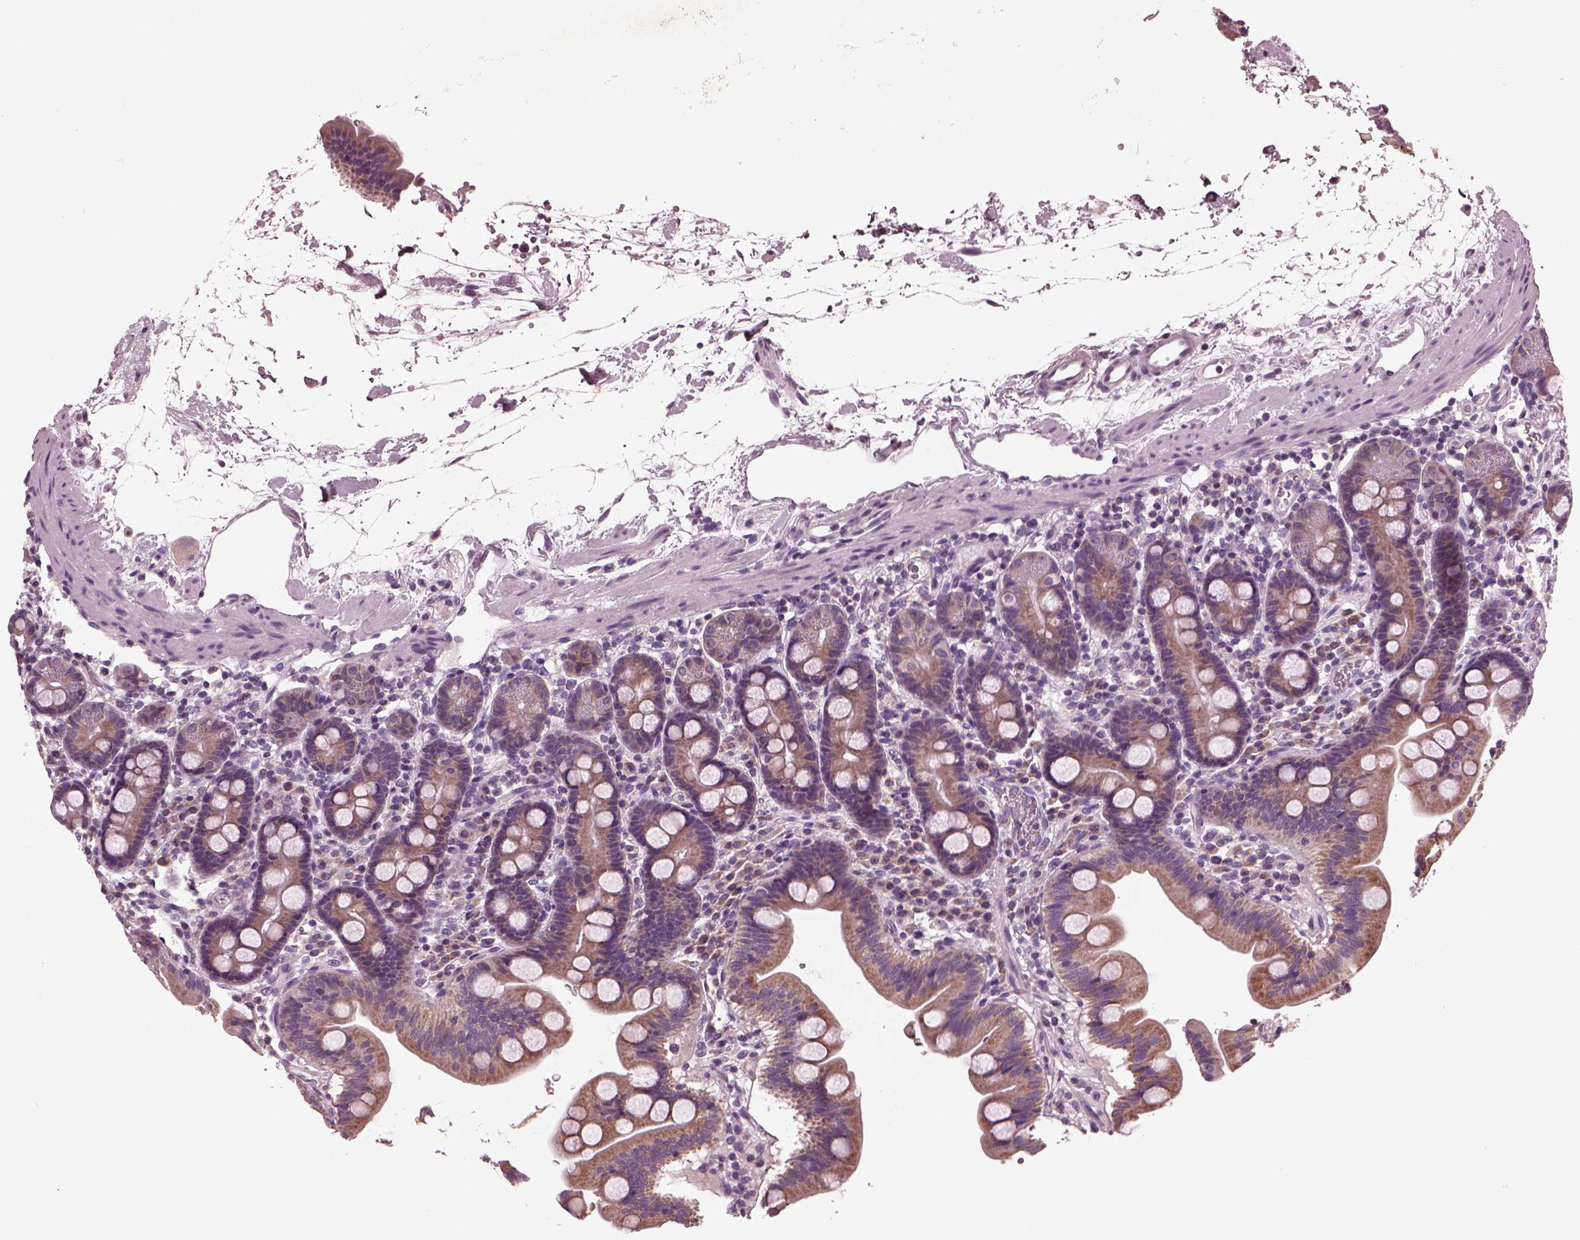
{"staining": {"intensity": "strong", "quantity": "<25%", "location": "cytoplasmic/membranous"}, "tissue": "duodenum", "cell_type": "Glandular cells", "image_type": "normal", "snomed": [{"axis": "morphology", "description": "Normal tissue, NOS"}, {"axis": "topography", "description": "Duodenum"}], "caption": "Duodenum stained for a protein (brown) displays strong cytoplasmic/membranous positive staining in approximately <25% of glandular cells.", "gene": "AP4M1", "patient": {"sex": "male", "age": 59}}